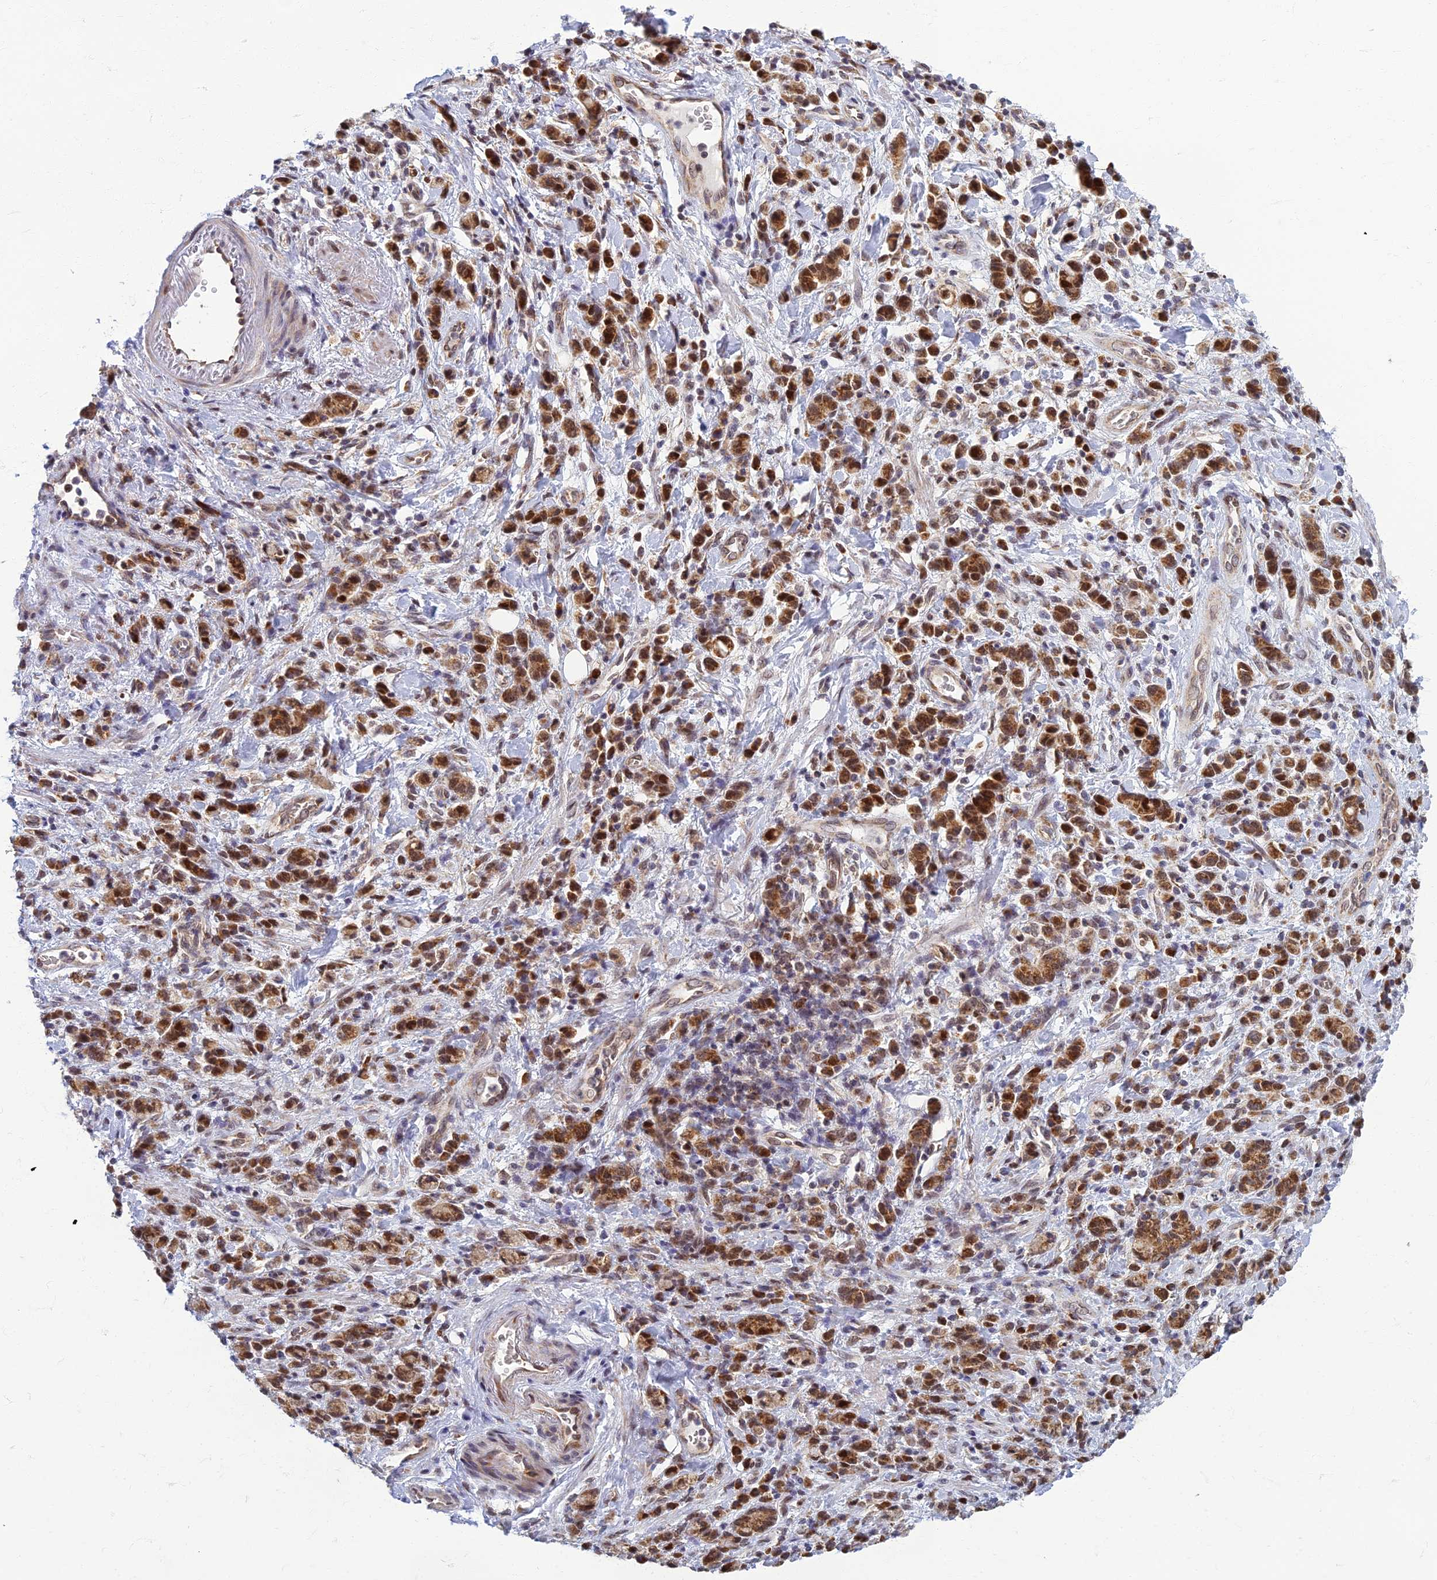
{"staining": {"intensity": "strong", "quantity": ">75%", "location": "cytoplasmic/membranous,nuclear"}, "tissue": "stomach cancer", "cell_type": "Tumor cells", "image_type": "cancer", "snomed": [{"axis": "morphology", "description": "Adenocarcinoma, NOS"}, {"axis": "topography", "description": "Stomach"}], "caption": "This histopathology image displays immunohistochemistry (IHC) staining of stomach cancer, with high strong cytoplasmic/membranous and nuclear expression in about >75% of tumor cells.", "gene": "EARS2", "patient": {"sex": "male", "age": 77}}